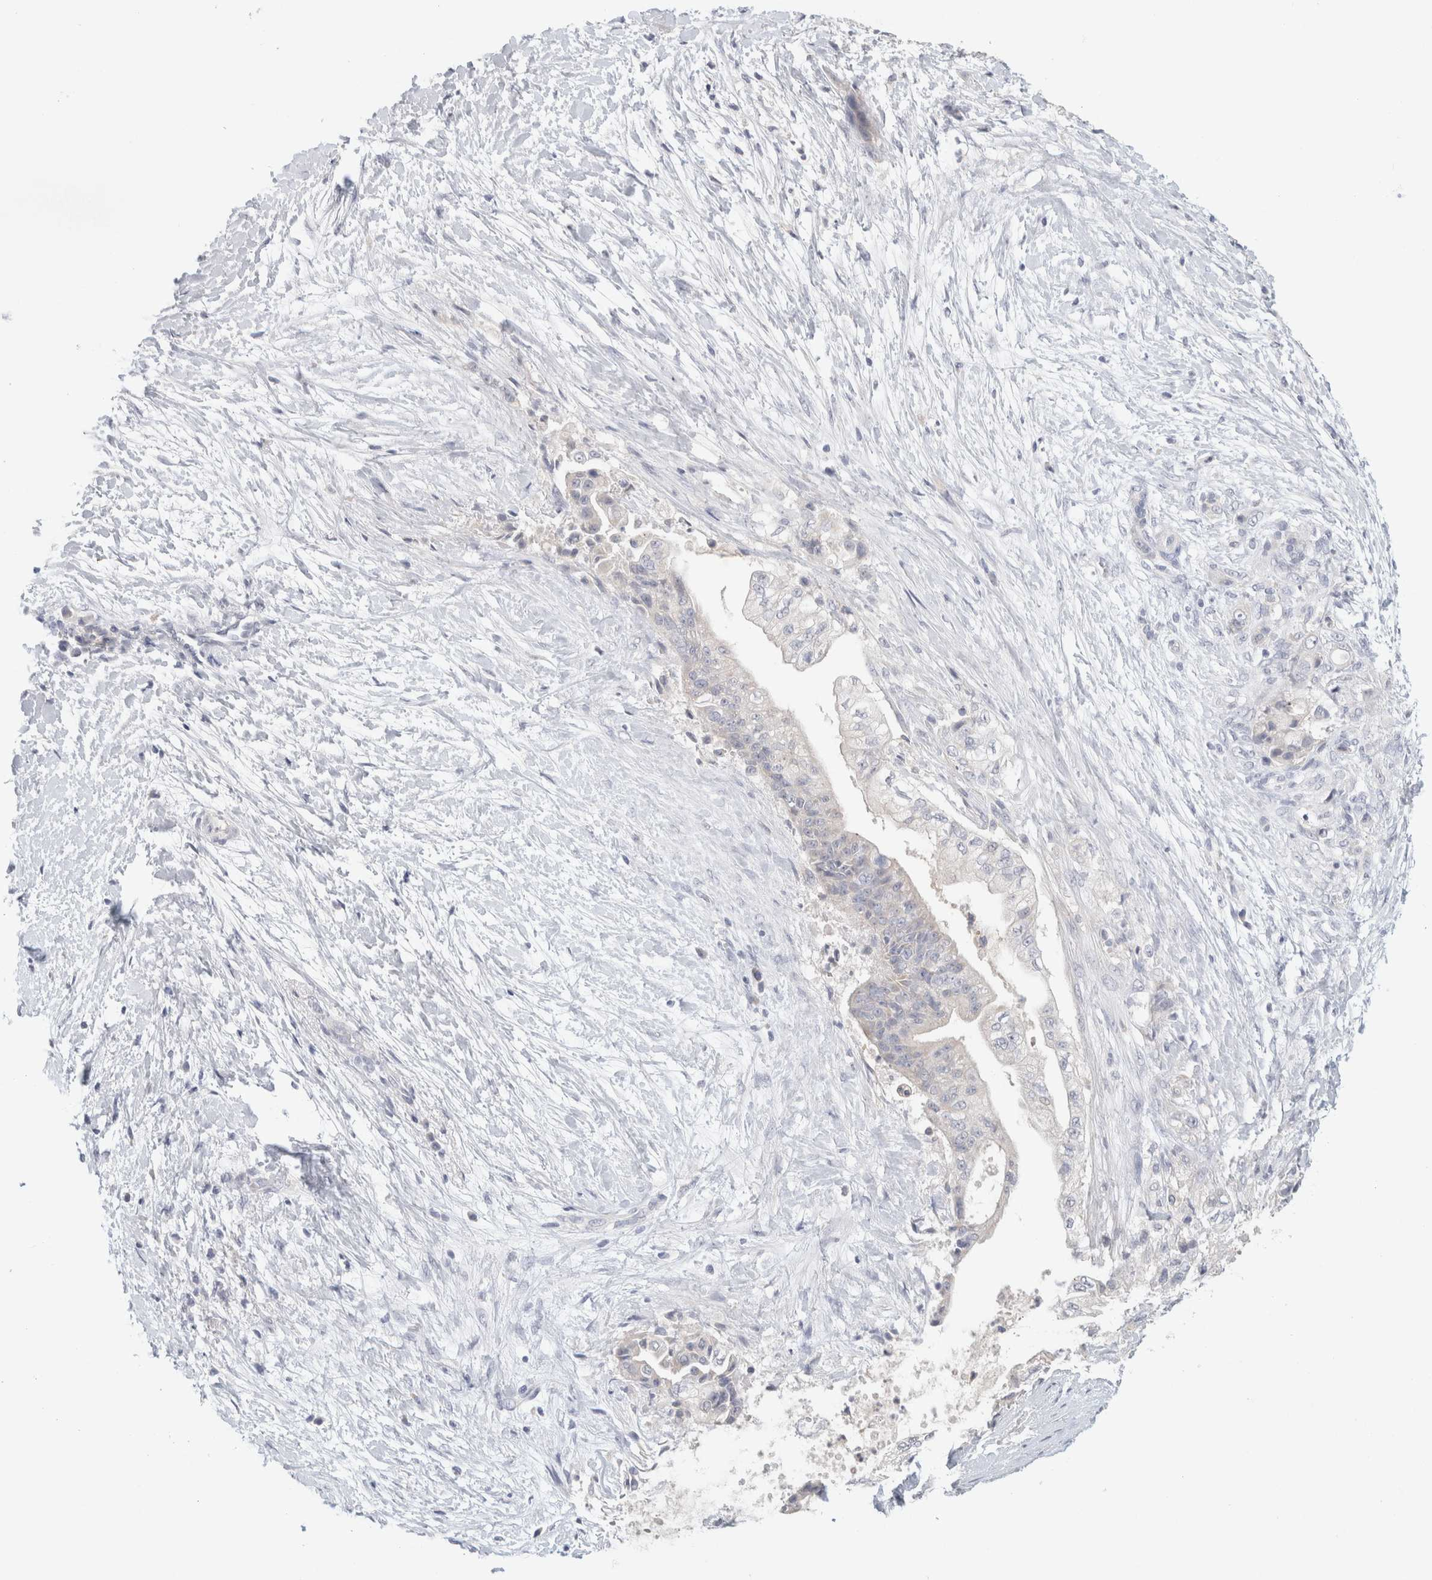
{"staining": {"intensity": "negative", "quantity": "none", "location": "none"}, "tissue": "pancreatic cancer", "cell_type": "Tumor cells", "image_type": "cancer", "snomed": [{"axis": "morphology", "description": "Adenocarcinoma, NOS"}, {"axis": "topography", "description": "Pancreas"}], "caption": "Immunohistochemistry histopathology image of neoplastic tissue: pancreatic cancer stained with DAB (3,3'-diaminobenzidine) displays no significant protein positivity in tumor cells. (Stains: DAB (3,3'-diaminobenzidine) immunohistochemistry (IHC) with hematoxylin counter stain, Microscopy: brightfield microscopy at high magnification).", "gene": "MPP2", "patient": {"sex": "male", "age": 59}}